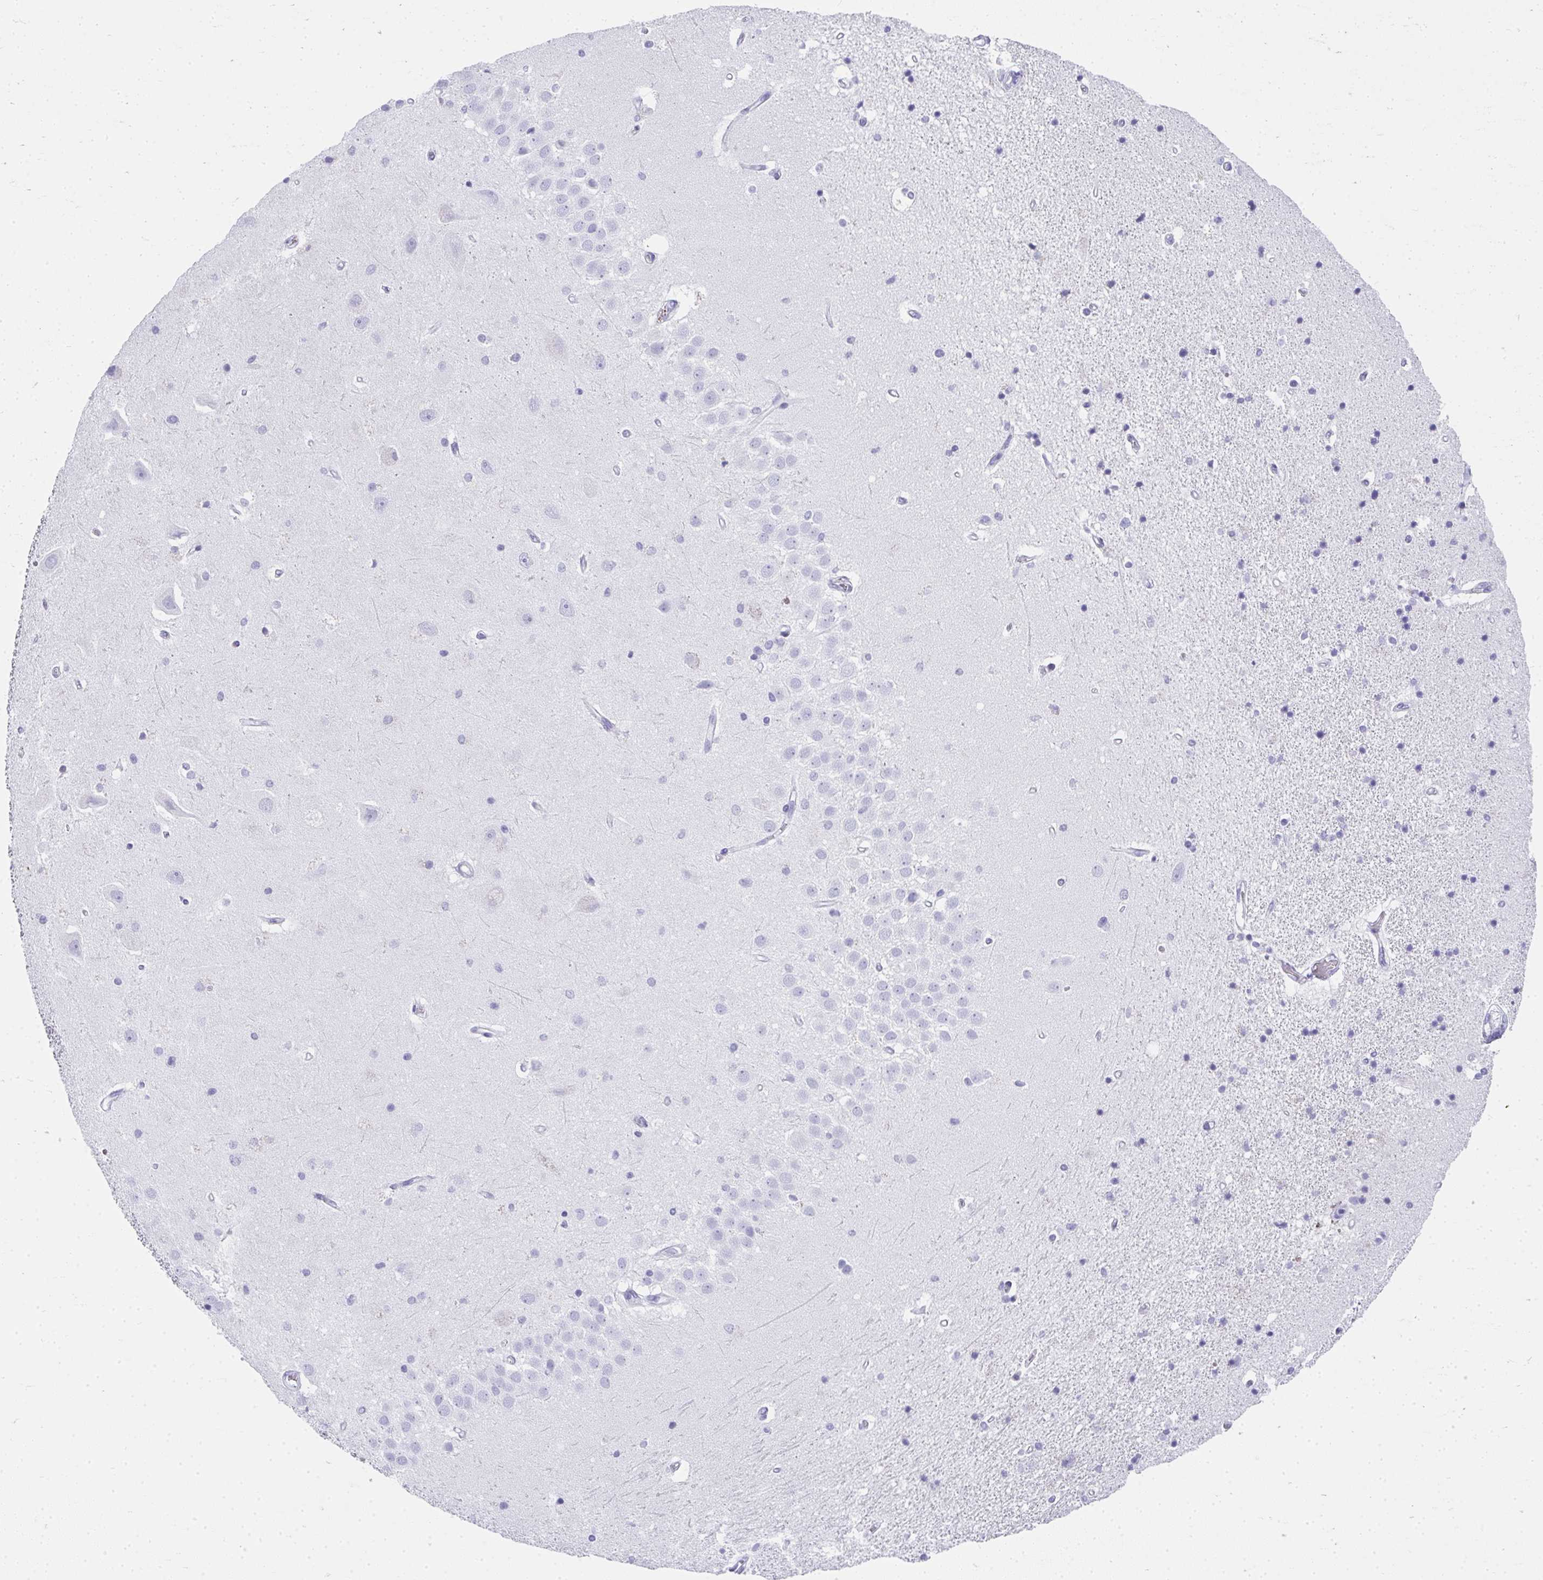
{"staining": {"intensity": "negative", "quantity": "none", "location": "none"}, "tissue": "hippocampus", "cell_type": "Glial cells", "image_type": "normal", "snomed": [{"axis": "morphology", "description": "Normal tissue, NOS"}, {"axis": "topography", "description": "Hippocampus"}], "caption": "A histopathology image of hippocampus stained for a protein exhibits no brown staining in glial cells. (DAB immunohistochemistry visualized using brightfield microscopy, high magnification).", "gene": "ZSWIM3", "patient": {"sex": "male", "age": 63}}